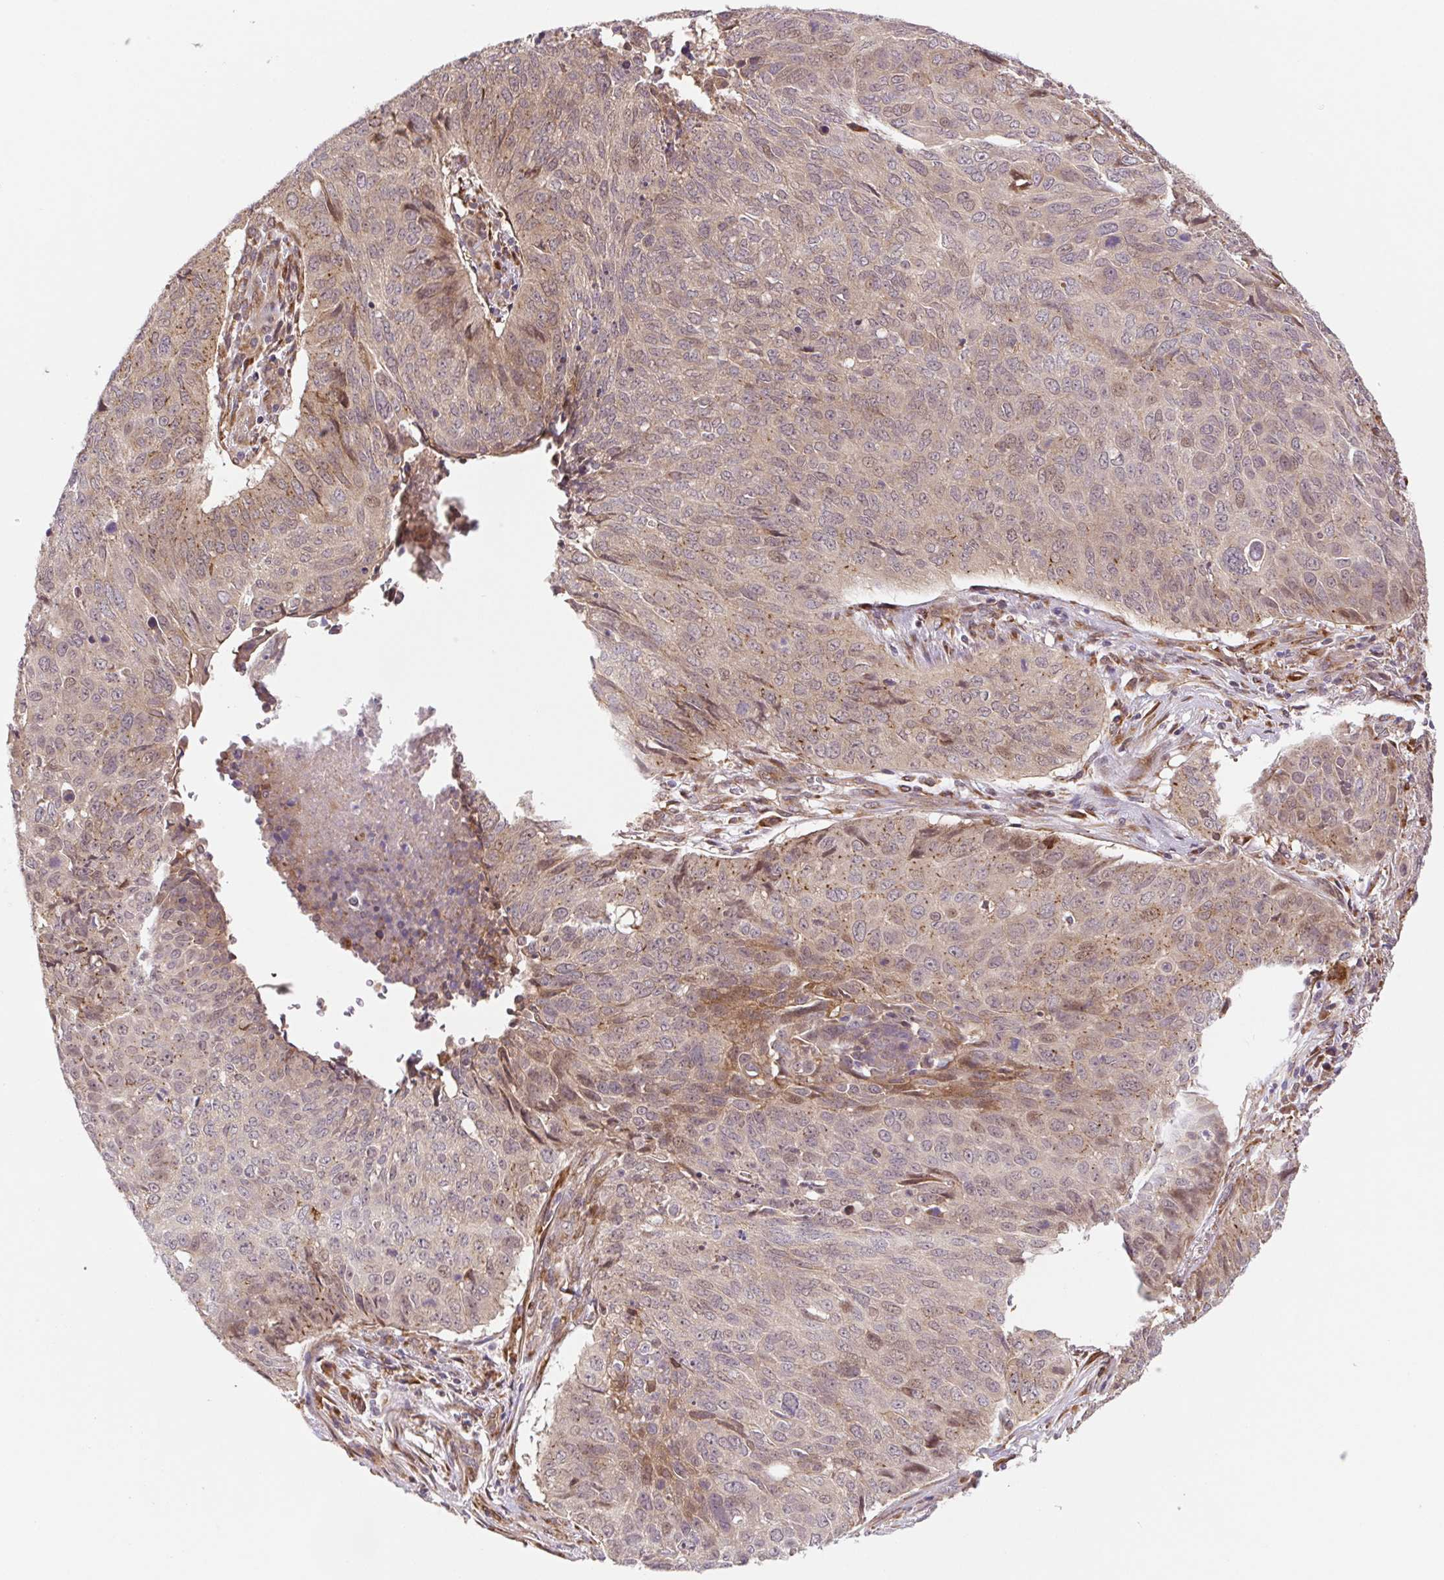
{"staining": {"intensity": "weak", "quantity": "<25%", "location": "cytoplasmic/membranous"}, "tissue": "lung cancer", "cell_type": "Tumor cells", "image_type": "cancer", "snomed": [{"axis": "morphology", "description": "Normal tissue, NOS"}, {"axis": "morphology", "description": "Squamous cell carcinoma, NOS"}, {"axis": "topography", "description": "Bronchus"}, {"axis": "topography", "description": "Lung"}], "caption": "The histopathology image demonstrates no significant expression in tumor cells of lung squamous cell carcinoma. (DAB immunohistochemistry with hematoxylin counter stain).", "gene": "LYPD5", "patient": {"sex": "male", "age": 64}}